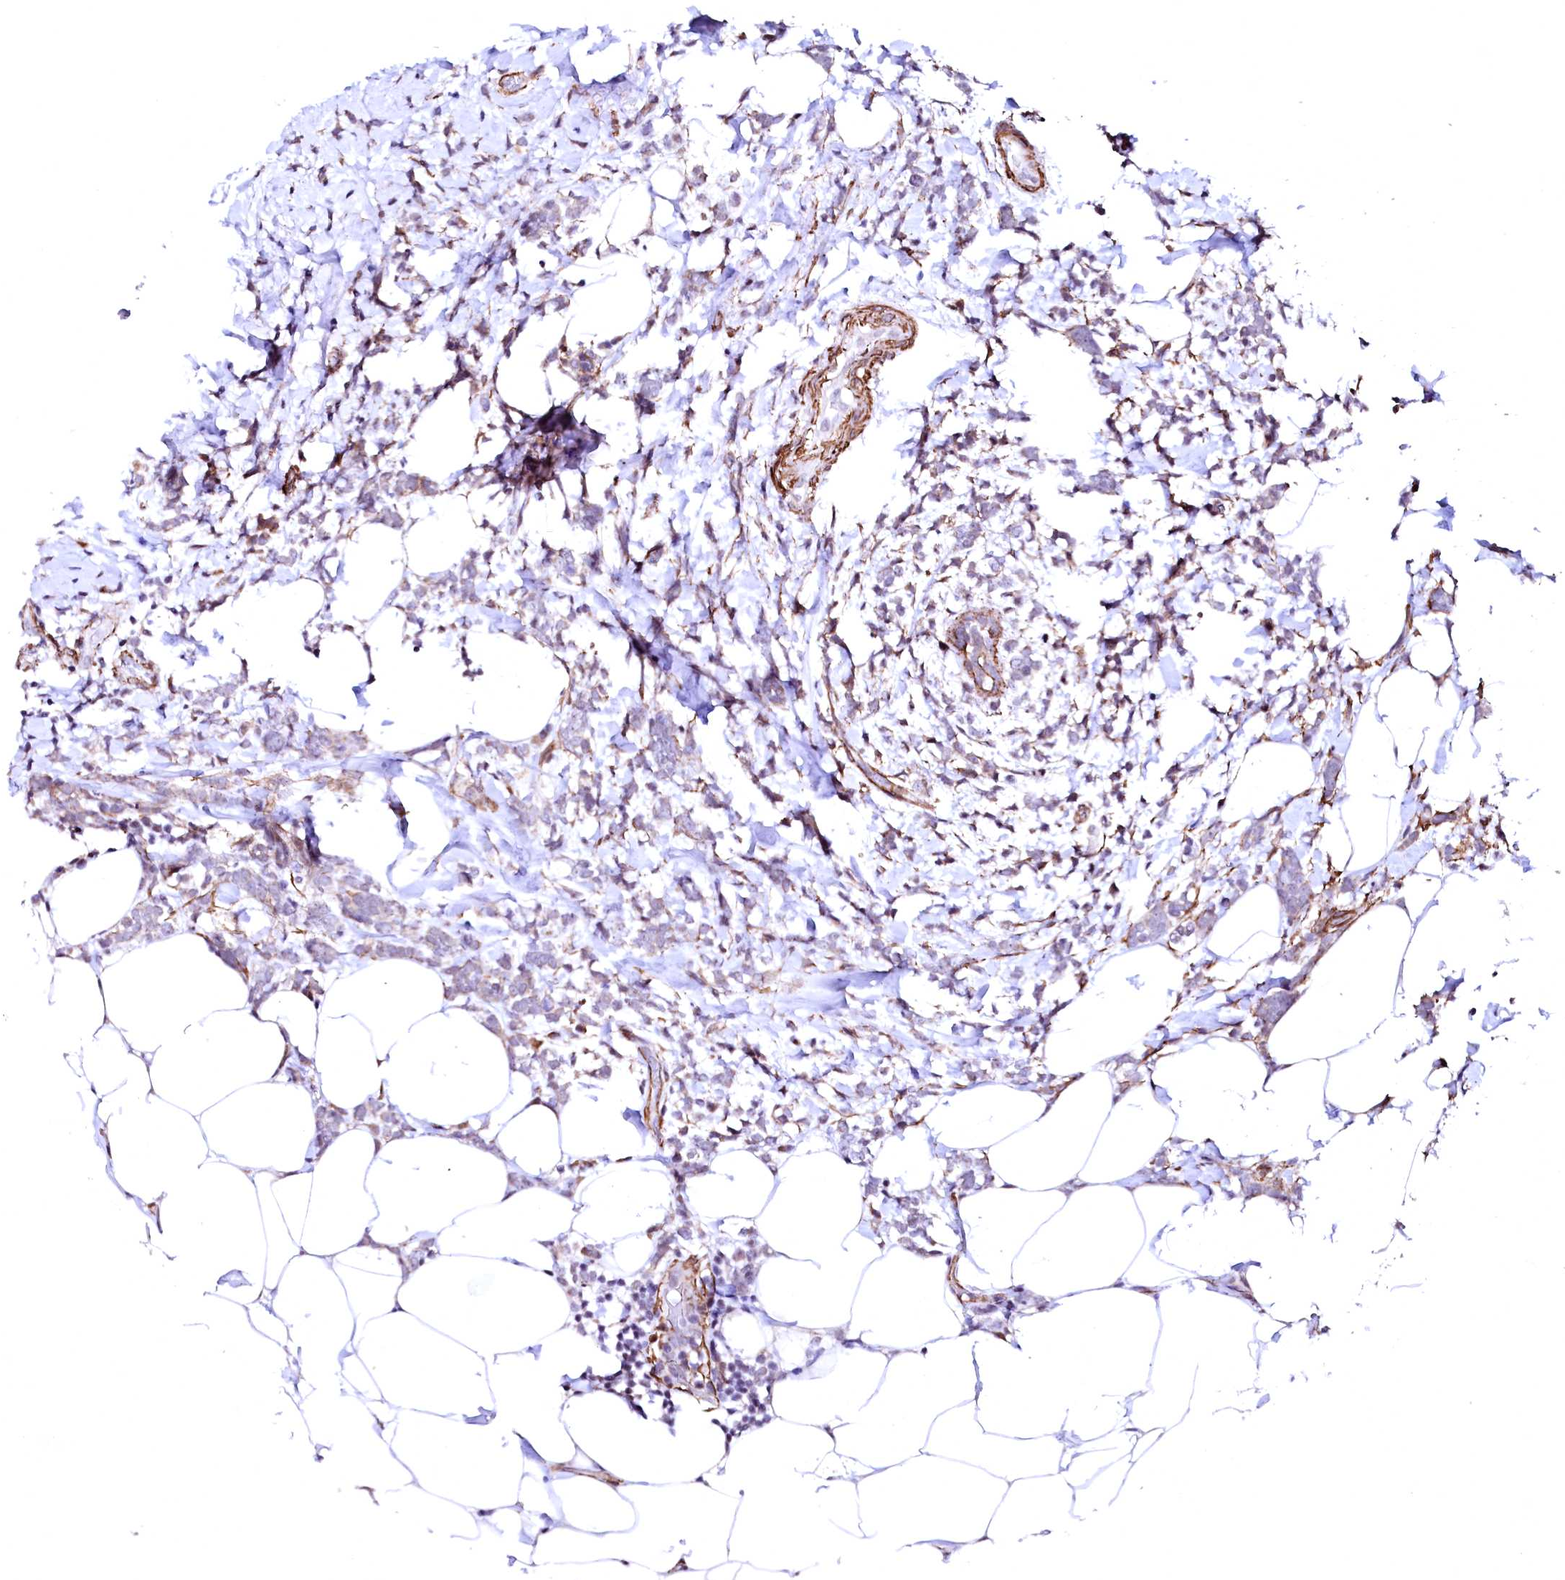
{"staining": {"intensity": "weak", "quantity": "25%-75%", "location": "cytoplasmic/membranous"}, "tissue": "breast cancer", "cell_type": "Tumor cells", "image_type": "cancer", "snomed": [{"axis": "morphology", "description": "Lobular carcinoma"}, {"axis": "topography", "description": "Breast"}], "caption": "Immunohistochemistry (IHC) (DAB (3,3'-diaminobenzidine)) staining of human lobular carcinoma (breast) exhibits weak cytoplasmic/membranous protein positivity in approximately 25%-75% of tumor cells. (Stains: DAB in brown, nuclei in blue, Microscopy: brightfield microscopy at high magnification).", "gene": "GPR176", "patient": {"sex": "female", "age": 58}}